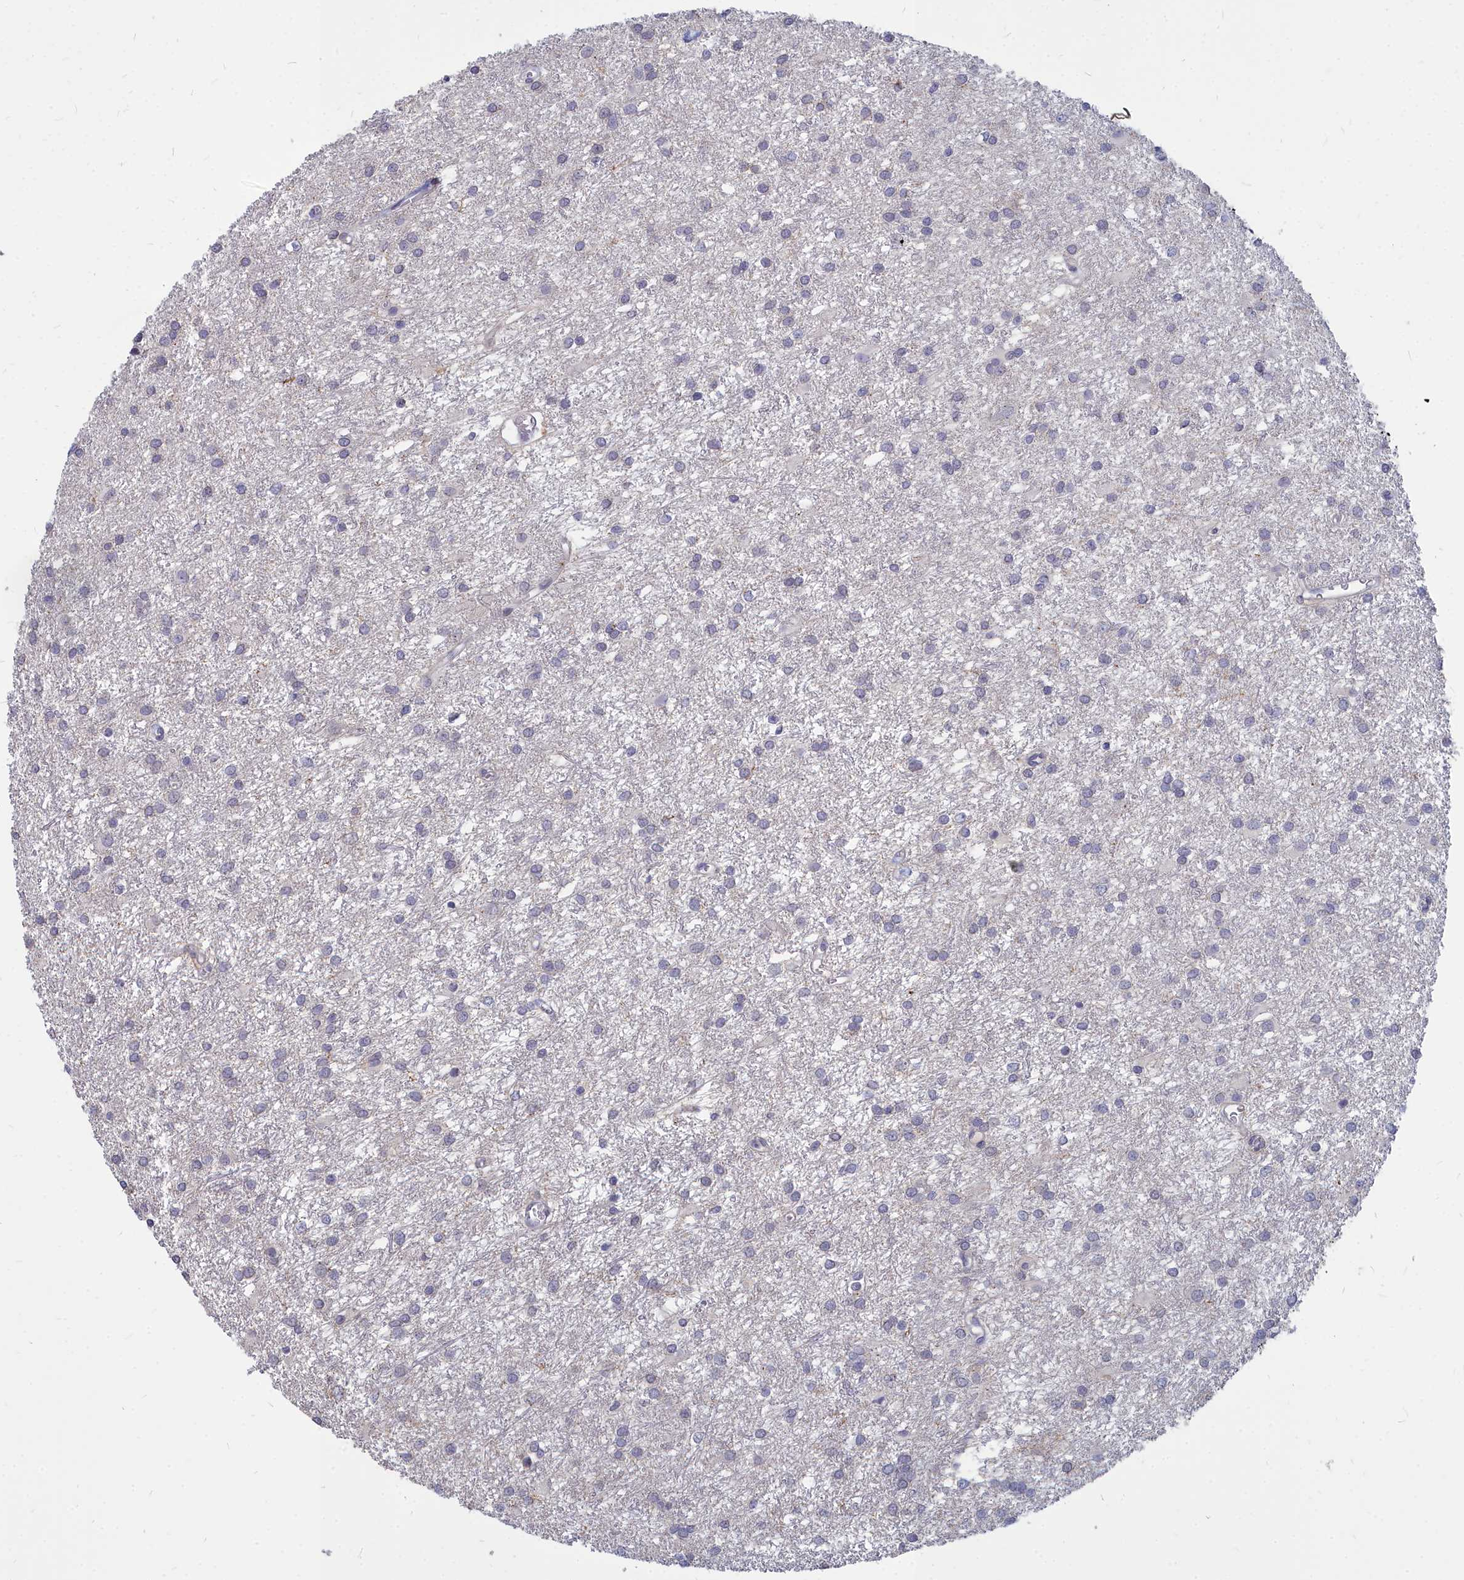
{"staining": {"intensity": "negative", "quantity": "none", "location": "none"}, "tissue": "glioma", "cell_type": "Tumor cells", "image_type": "cancer", "snomed": [{"axis": "morphology", "description": "Glioma, malignant, High grade"}, {"axis": "topography", "description": "Brain"}], "caption": "High power microscopy photomicrograph of an IHC micrograph of malignant high-grade glioma, revealing no significant staining in tumor cells.", "gene": "NOXA1", "patient": {"sex": "female", "age": 50}}